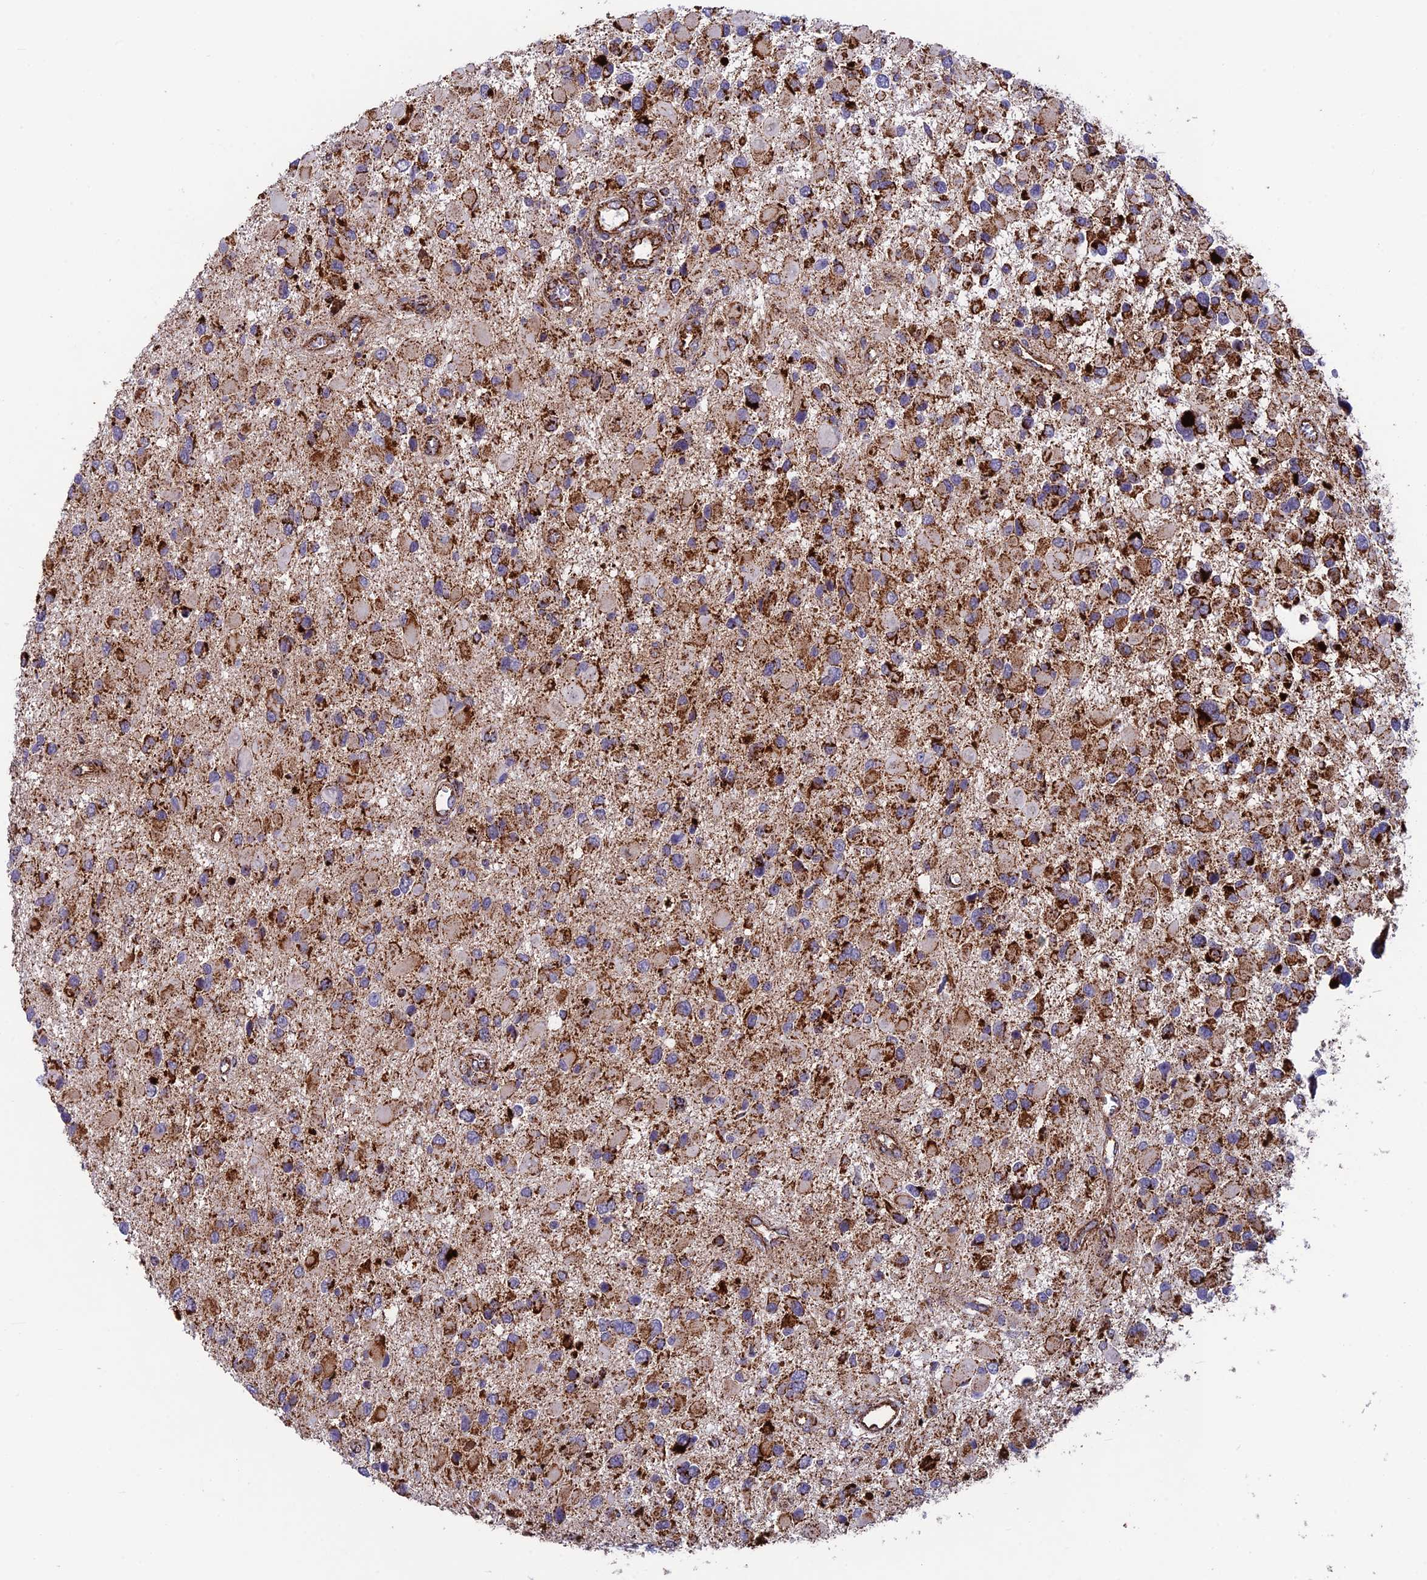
{"staining": {"intensity": "moderate", "quantity": ">75%", "location": "cytoplasmic/membranous"}, "tissue": "glioma", "cell_type": "Tumor cells", "image_type": "cancer", "snomed": [{"axis": "morphology", "description": "Glioma, malignant, High grade"}, {"axis": "topography", "description": "Brain"}], "caption": "Glioma stained for a protein demonstrates moderate cytoplasmic/membranous positivity in tumor cells.", "gene": "MRPS18B", "patient": {"sex": "male", "age": 53}}